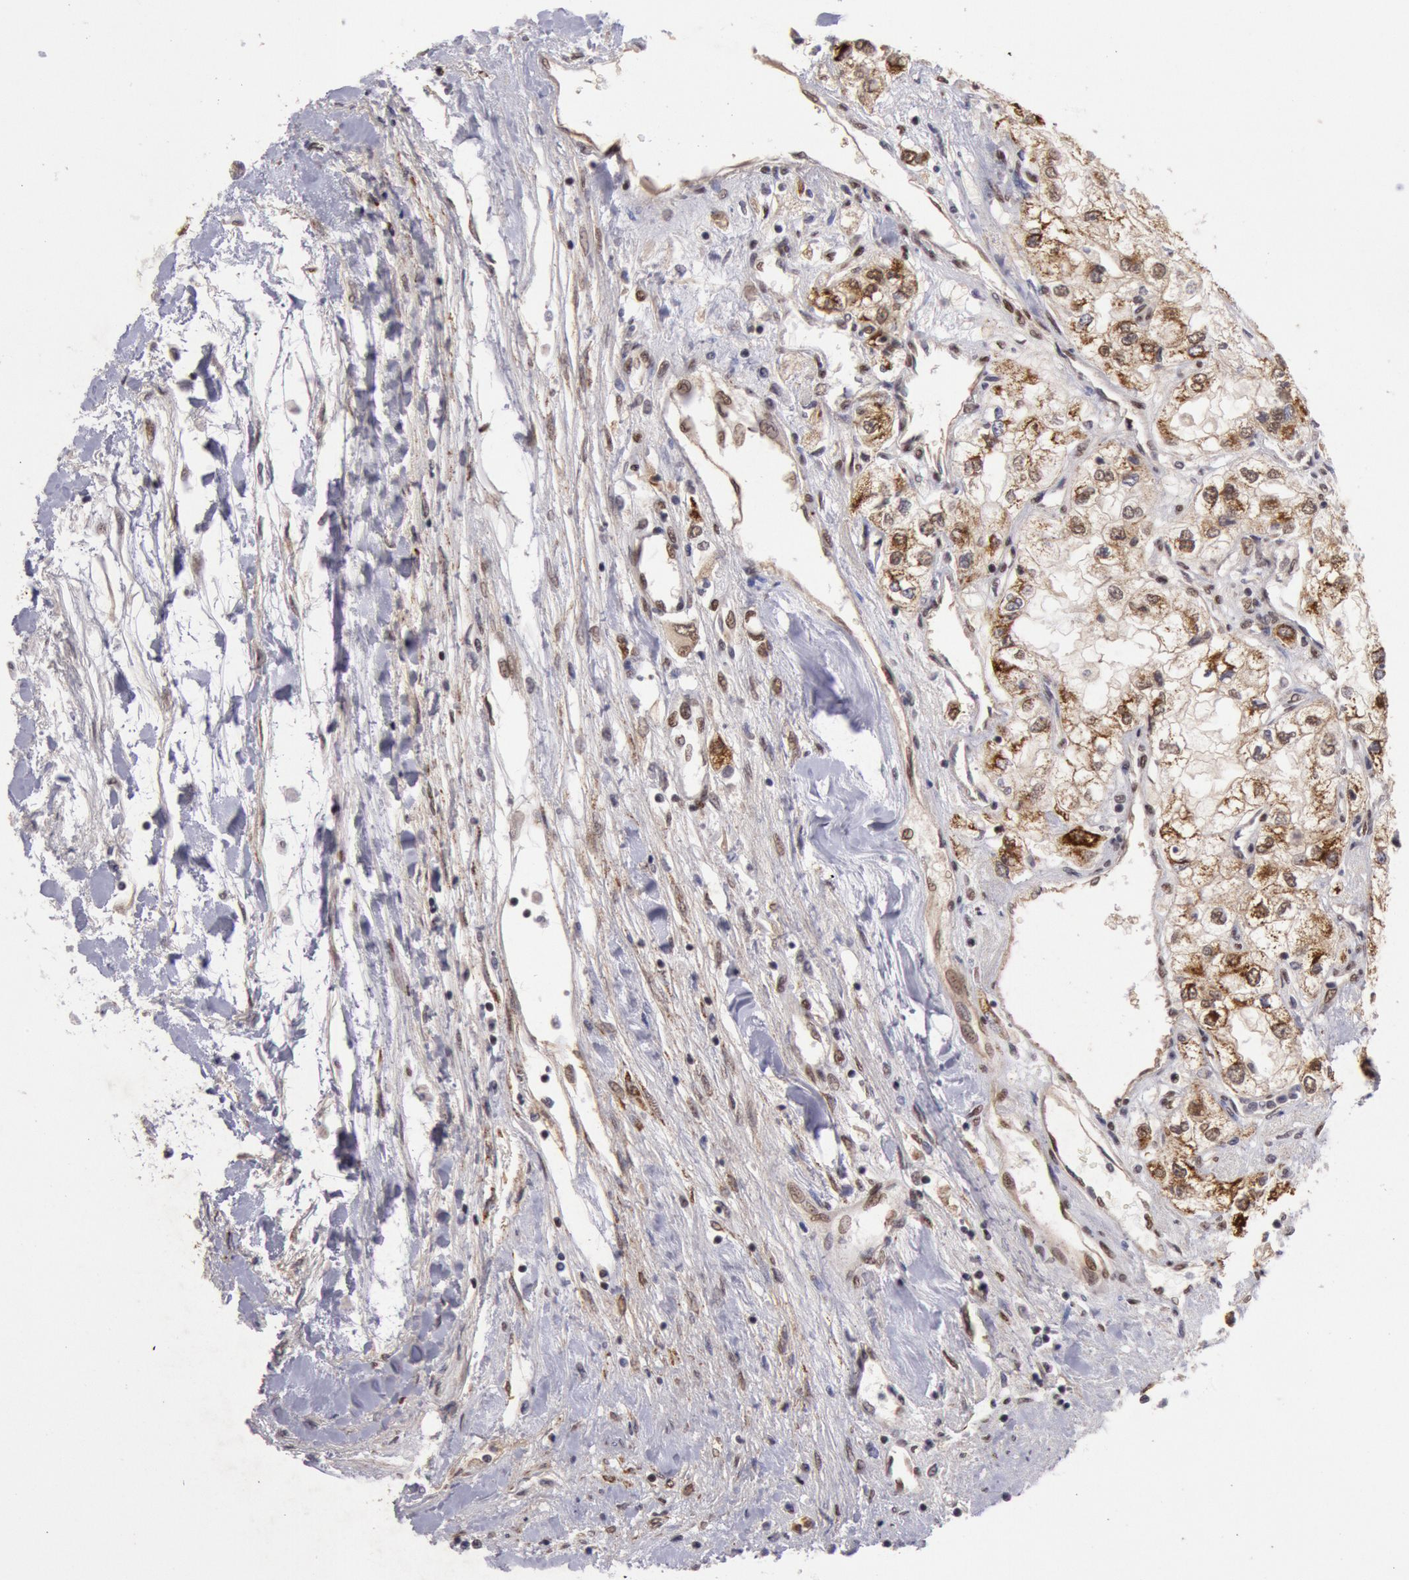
{"staining": {"intensity": "moderate", "quantity": "25%-75%", "location": "cytoplasmic/membranous,nuclear"}, "tissue": "renal cancer", "cell_type": "Tumor cells", "image_type": "cancer", "snomed": [{"axis": "morphology", "description": "Adenocarcinoma, NOS"}, {"axis": "topography", "description": "Kidney"}], "caption": "This is a photomicrograph of immunohistochemistry (IHC) staining of renal cancer (adenocarcinoma), which shows moderate expression in the cytoplasmic/membranous and nuclear of tumor cells.", "gene": "CDKN2B", "patient": {"sex": "male", "age": 57}}